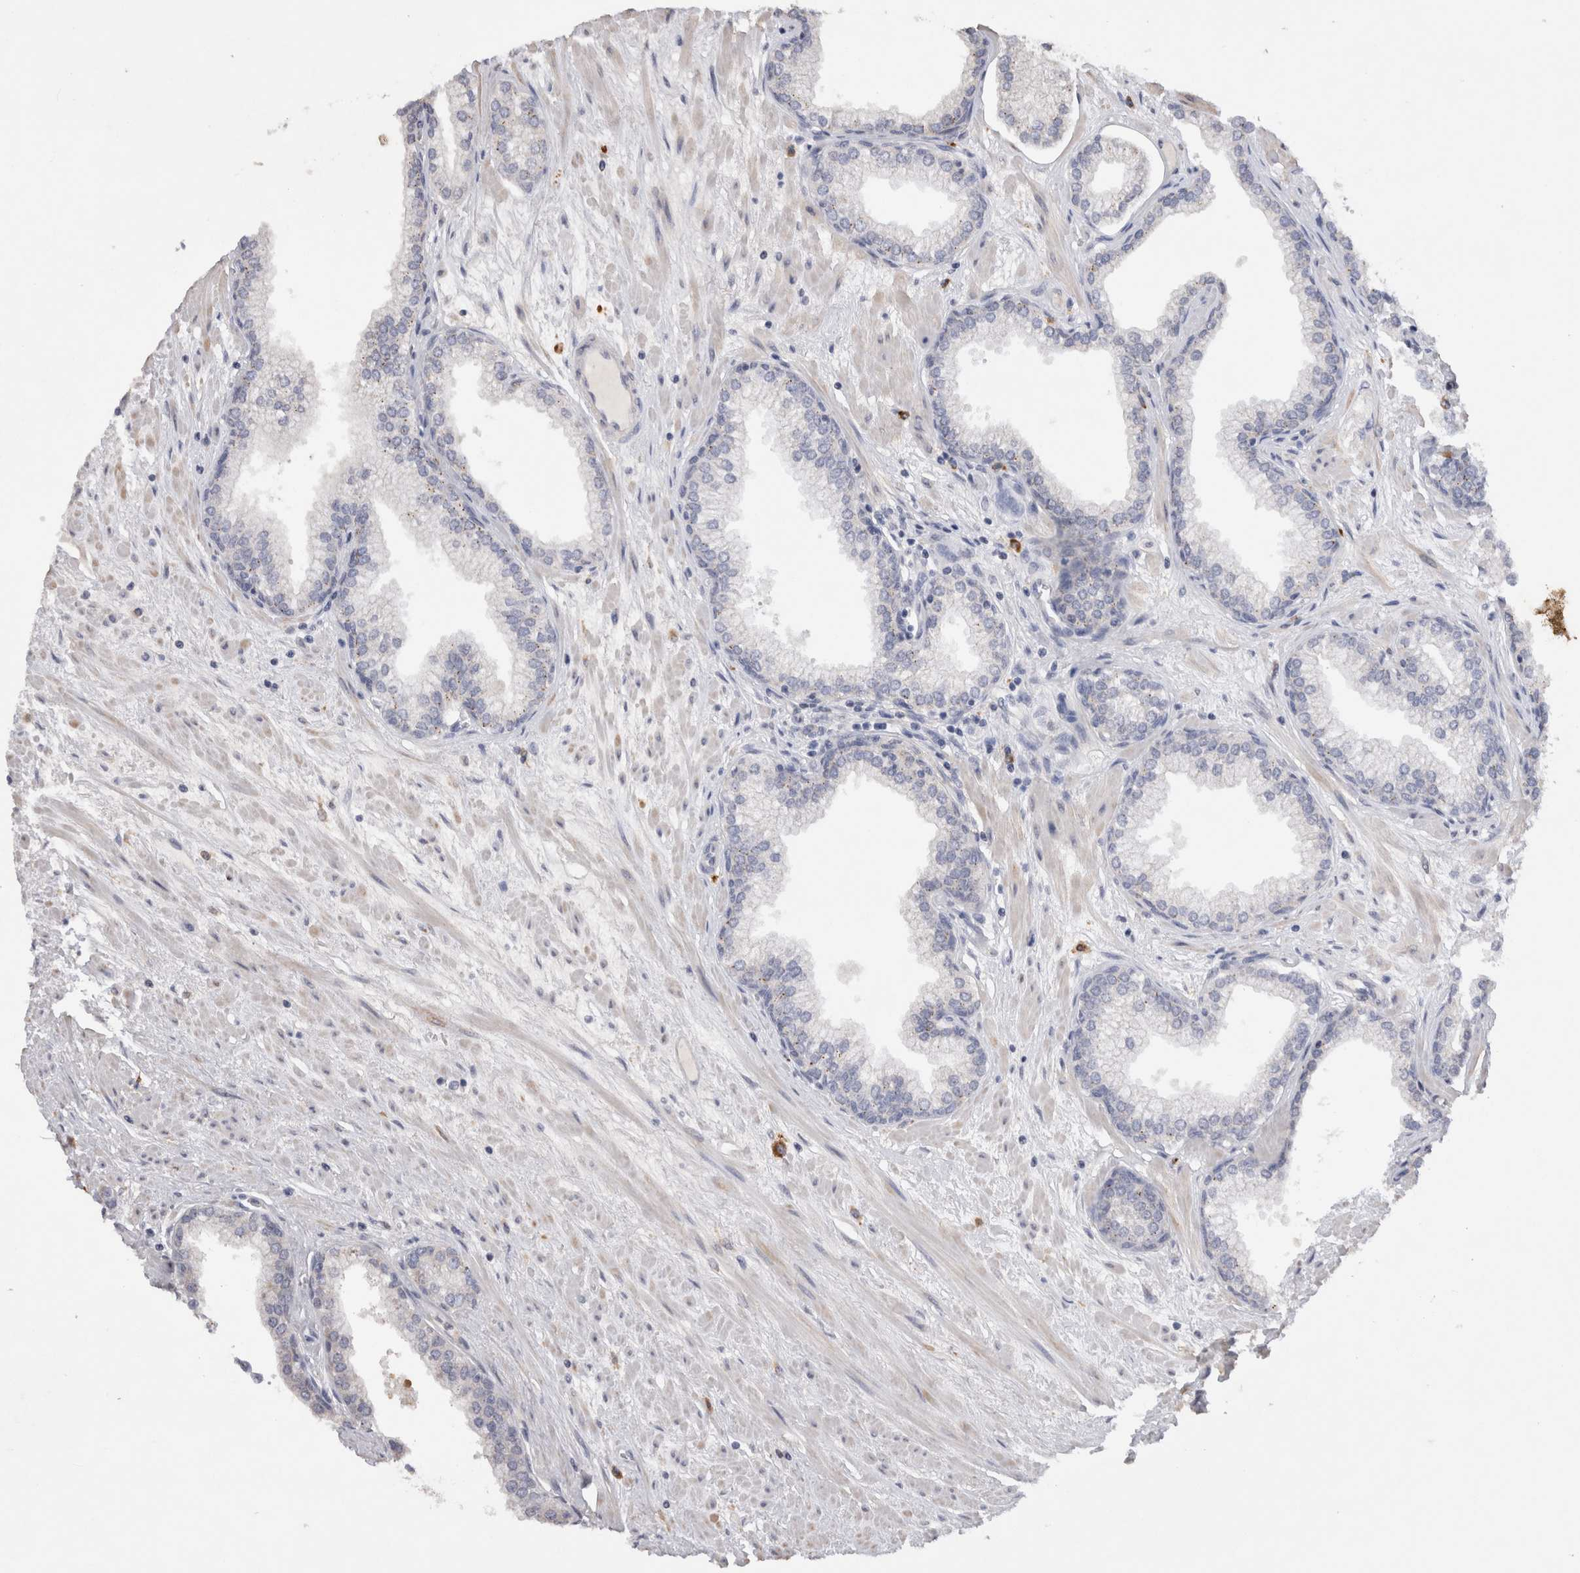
{"staining": {"intensity": "moderate", "quantity": "<25%", "location": "cytoplasmic/membranous"}, "tissue": "prostate", "cell_type": "Glandular cells", "image_type": "normal", "snomed": [{"axis": "morphology", "description": "Normal tissue, NOS"}, {"axis": "morphology", "description": "Urothelial carcinoma, Low grade"}, {"axis": "topography", "description": "Urinary bladder"}, {"axis": "topography", "description": "Prostate"}], "caption": "DAB immunohistochemical staining of normal human prostate displays moderate cytoplasmic/membranous protein positivity in about <25% of glandular cells.", "gene": "VSIG4", "patient": {"sex": "male", "age": 60}}